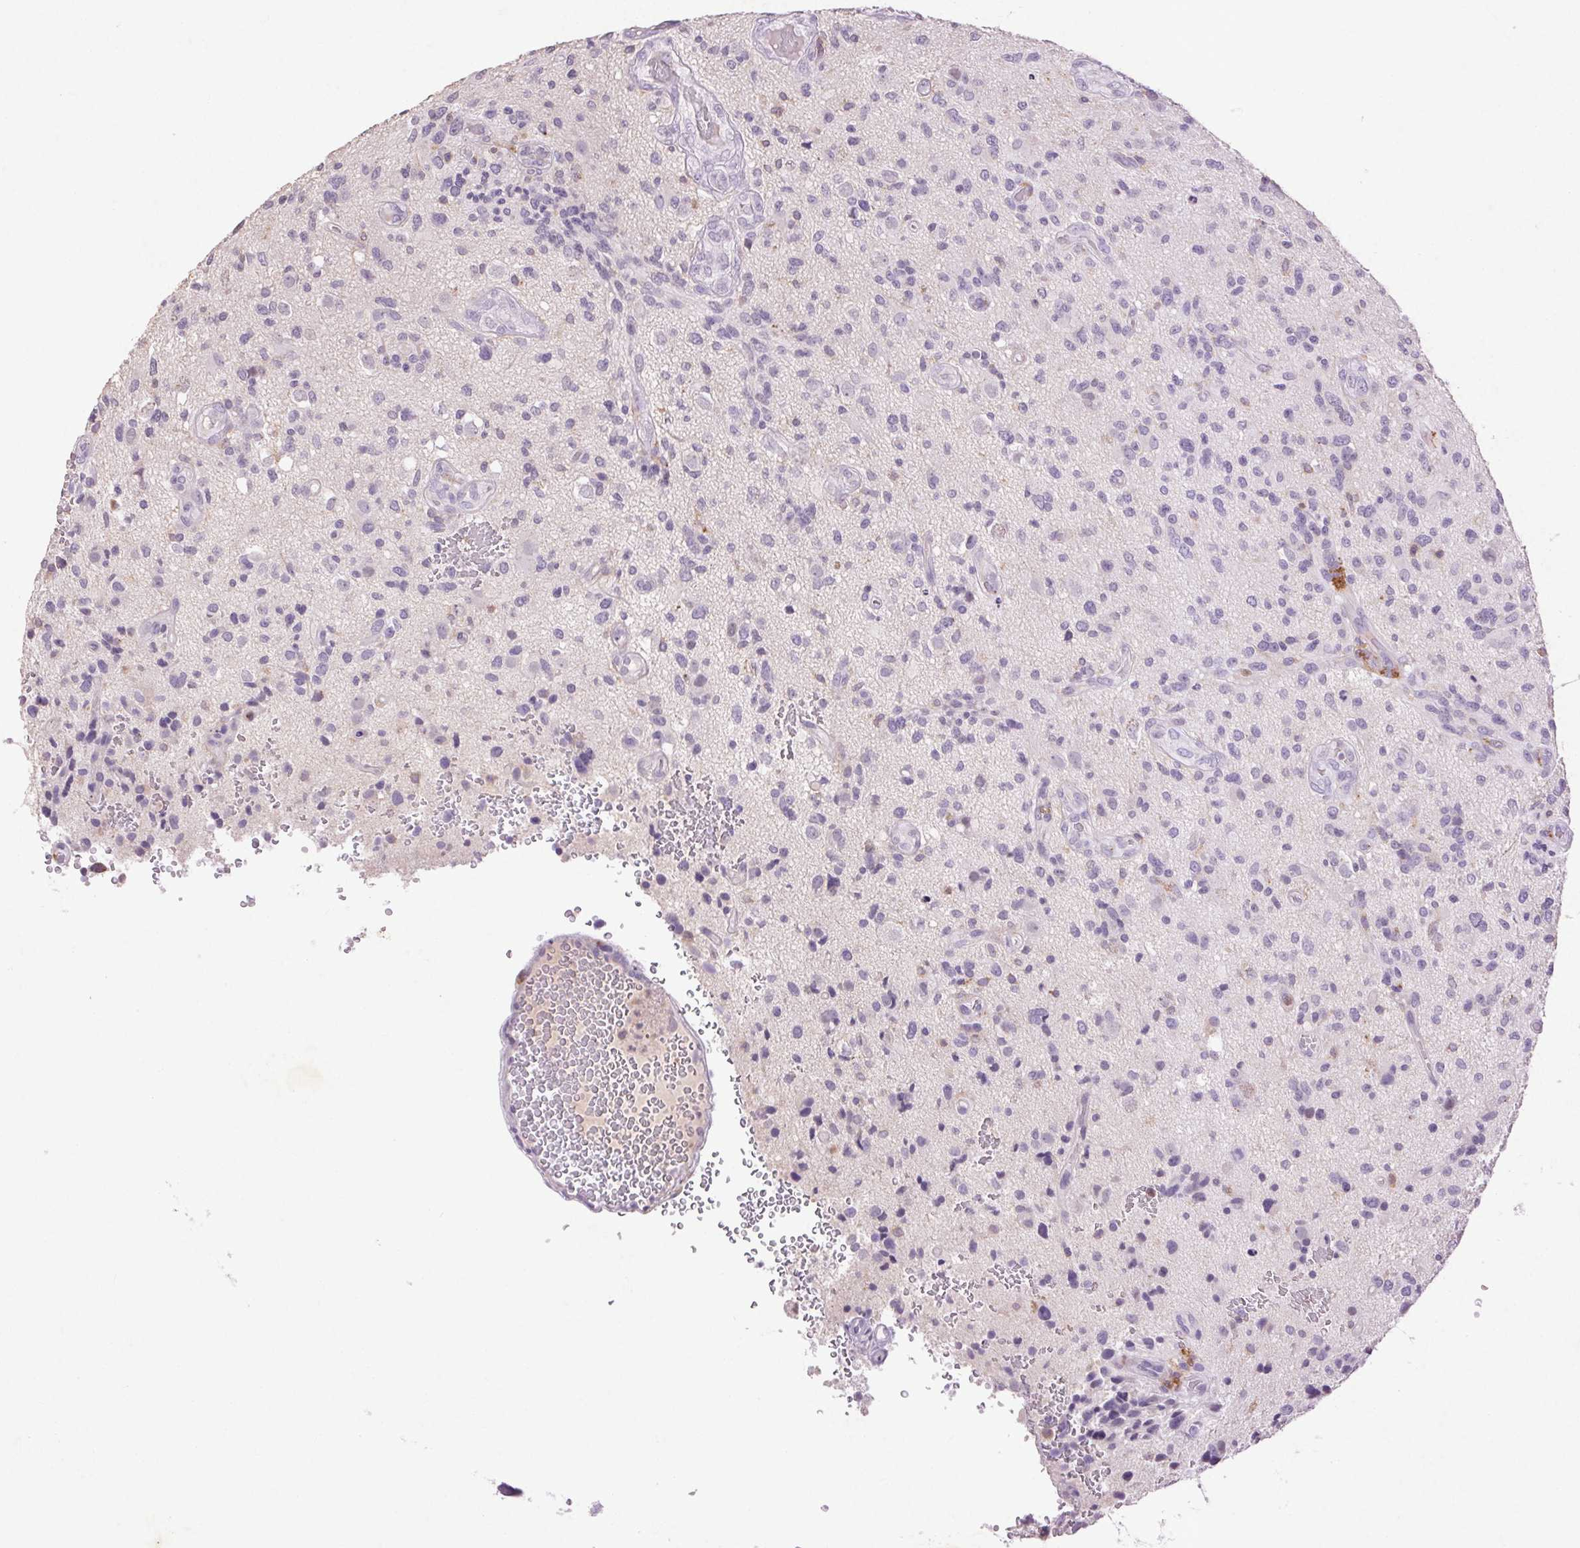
{"staining": {"intensity": "negative", "quantity": "none", "location": "none"}, "tissue": "glioma", "cell_type": "Tumor cells", "image_type": "cancer", "snomed": [{"axis": "morphology", "description": "Glioma, malignant, High grade"}, {"axis": "topography", "description": "Brain"}], "caption": "Glioma was stained to show a protein in brown. There is no significant positivity in tumor cells.", "gene": "FNDC7", "patient": {"sex": "male", "age": 47}}